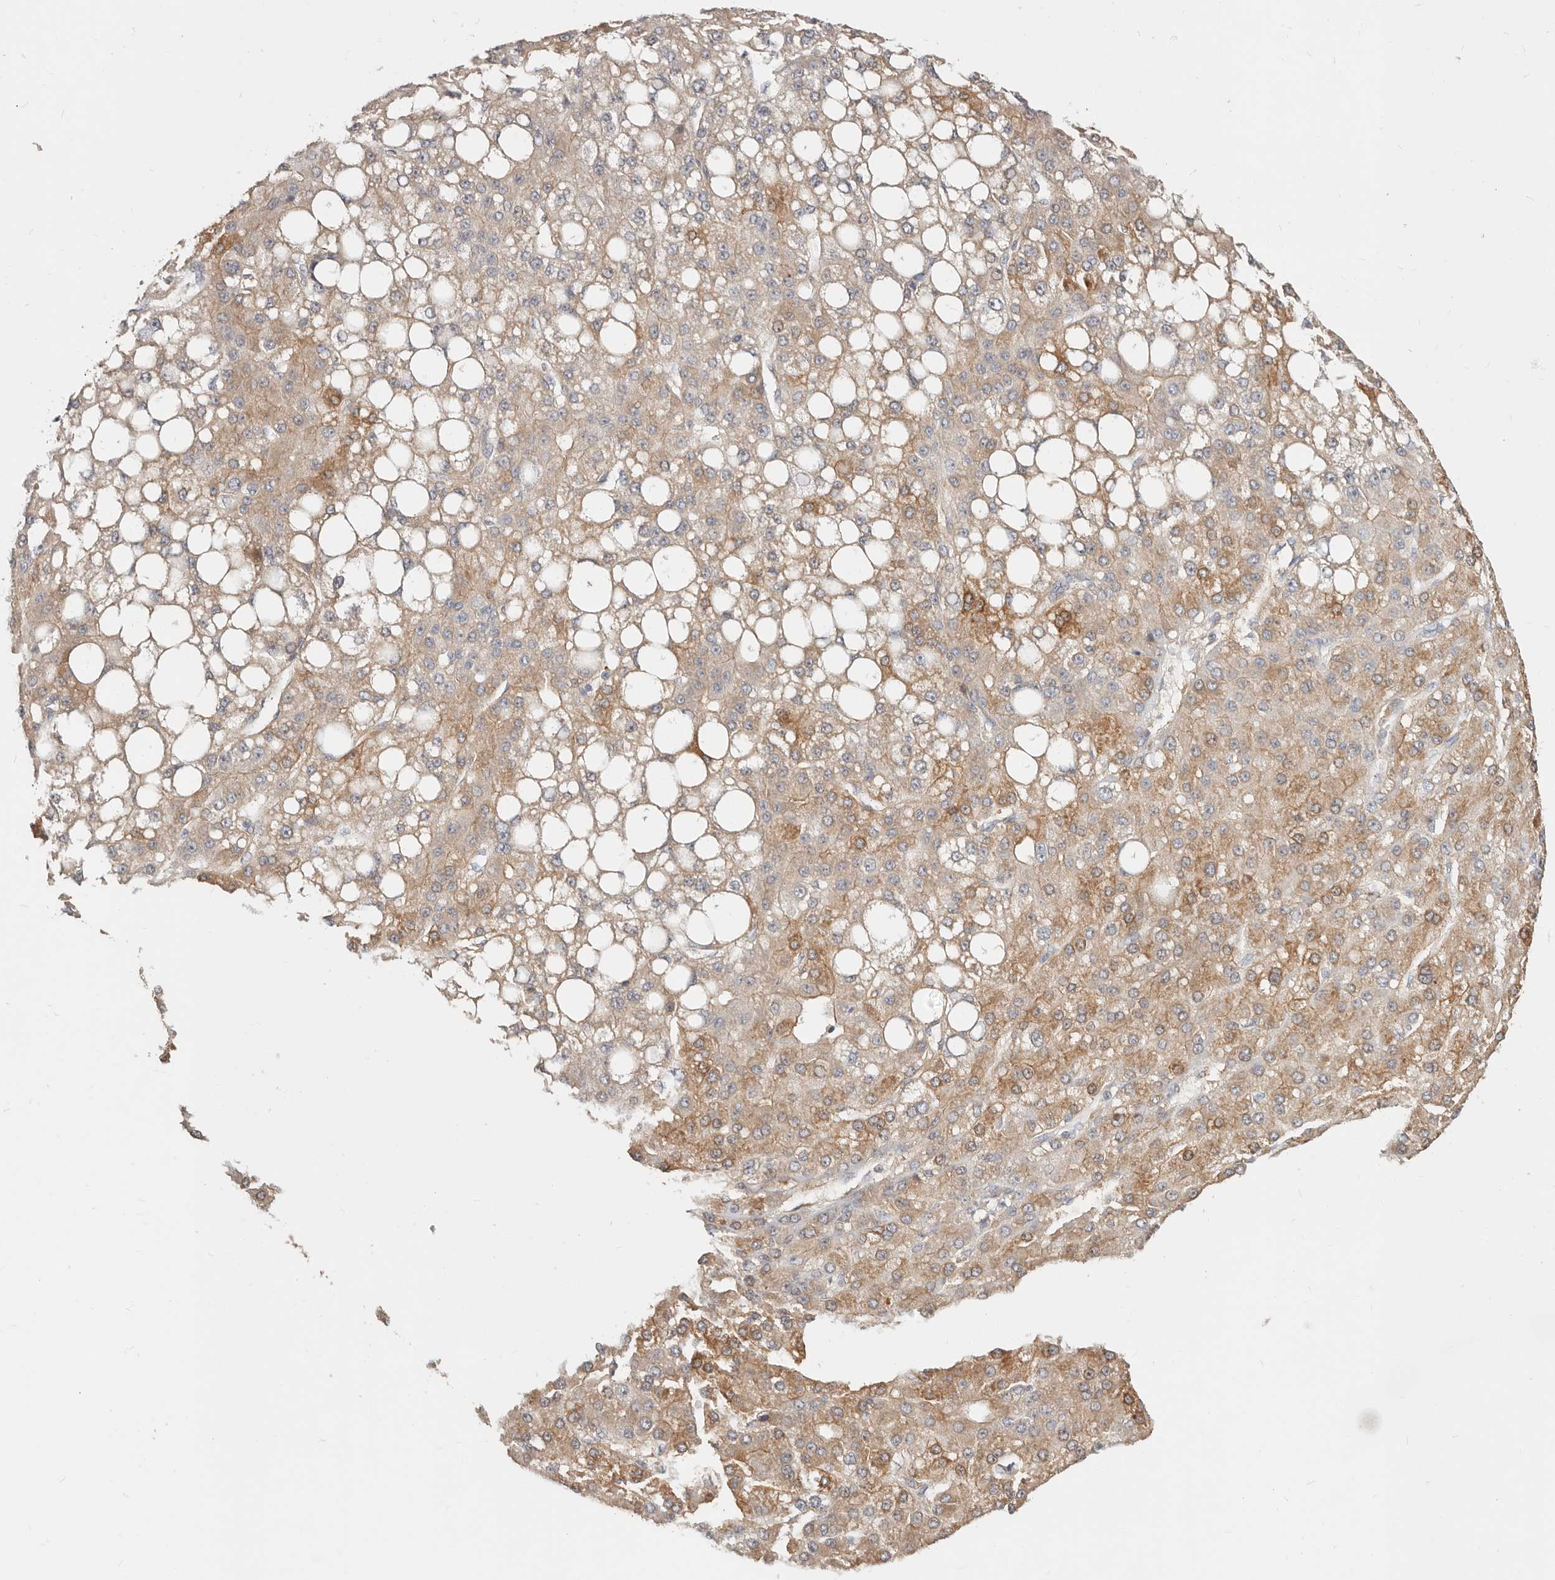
{"staining": {"intensity": "moderate", "quantity": ">75%", "location": "cytoplasmic/membranous"}, "tissue": "liver cancer", "cell_type": "Tumor cells", "image_type": "cancer", "snomed": [{"axis": "morphology", "description": "Carcinoma, Hepatocellular, NOS"}, {"axis": "topography", "description": "Liver"}], "caption": "A photomicrograph of liver cancer stained for a protein reveals moderate cytoplasmic/membranous brown staining in tumor cells.", "gene": "ZRANB1", "patient": {"sex": "male", "age": 67}}